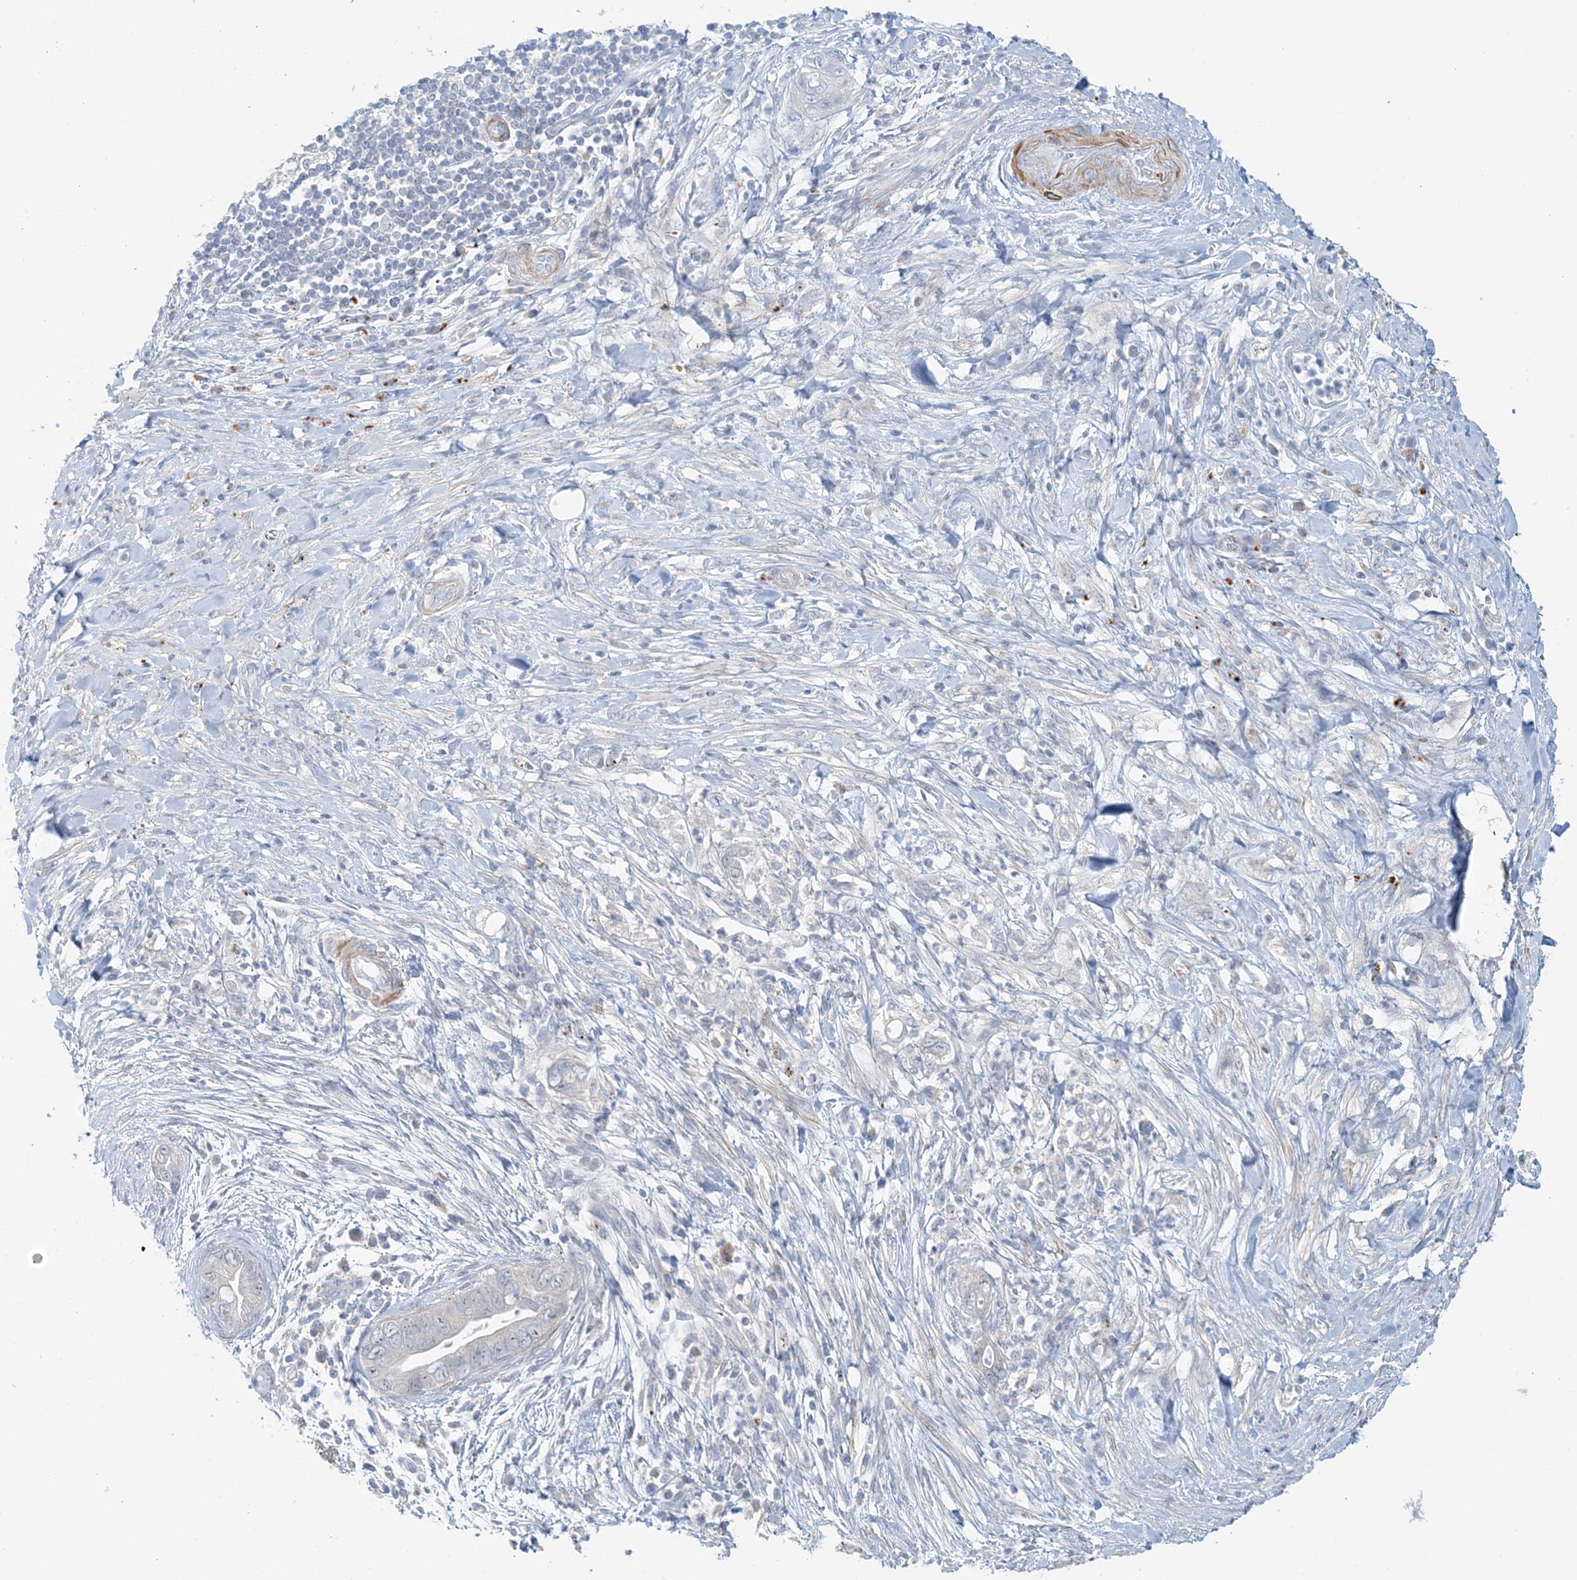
{"staining": {"intensity": "negative", "quantity": "none", "location": "none"}, "tissue": "pancreatic cancer", "cell_type": "Tumor cells", "image_type": "cancer", "snomed": [{"axis": "morphology", "description": "Adenocarcinoma, NOS"}, {"axis": "topography", "description": "Pancreas"}], "caption": "DAB immunohistochemical staining of human pancreatic cancer shows no significant staining in tumor cells. (DAB IHC with hematoxylin counter stain).", "gene": "TTI1", "patient": {"sex": "male", "age": 75}}